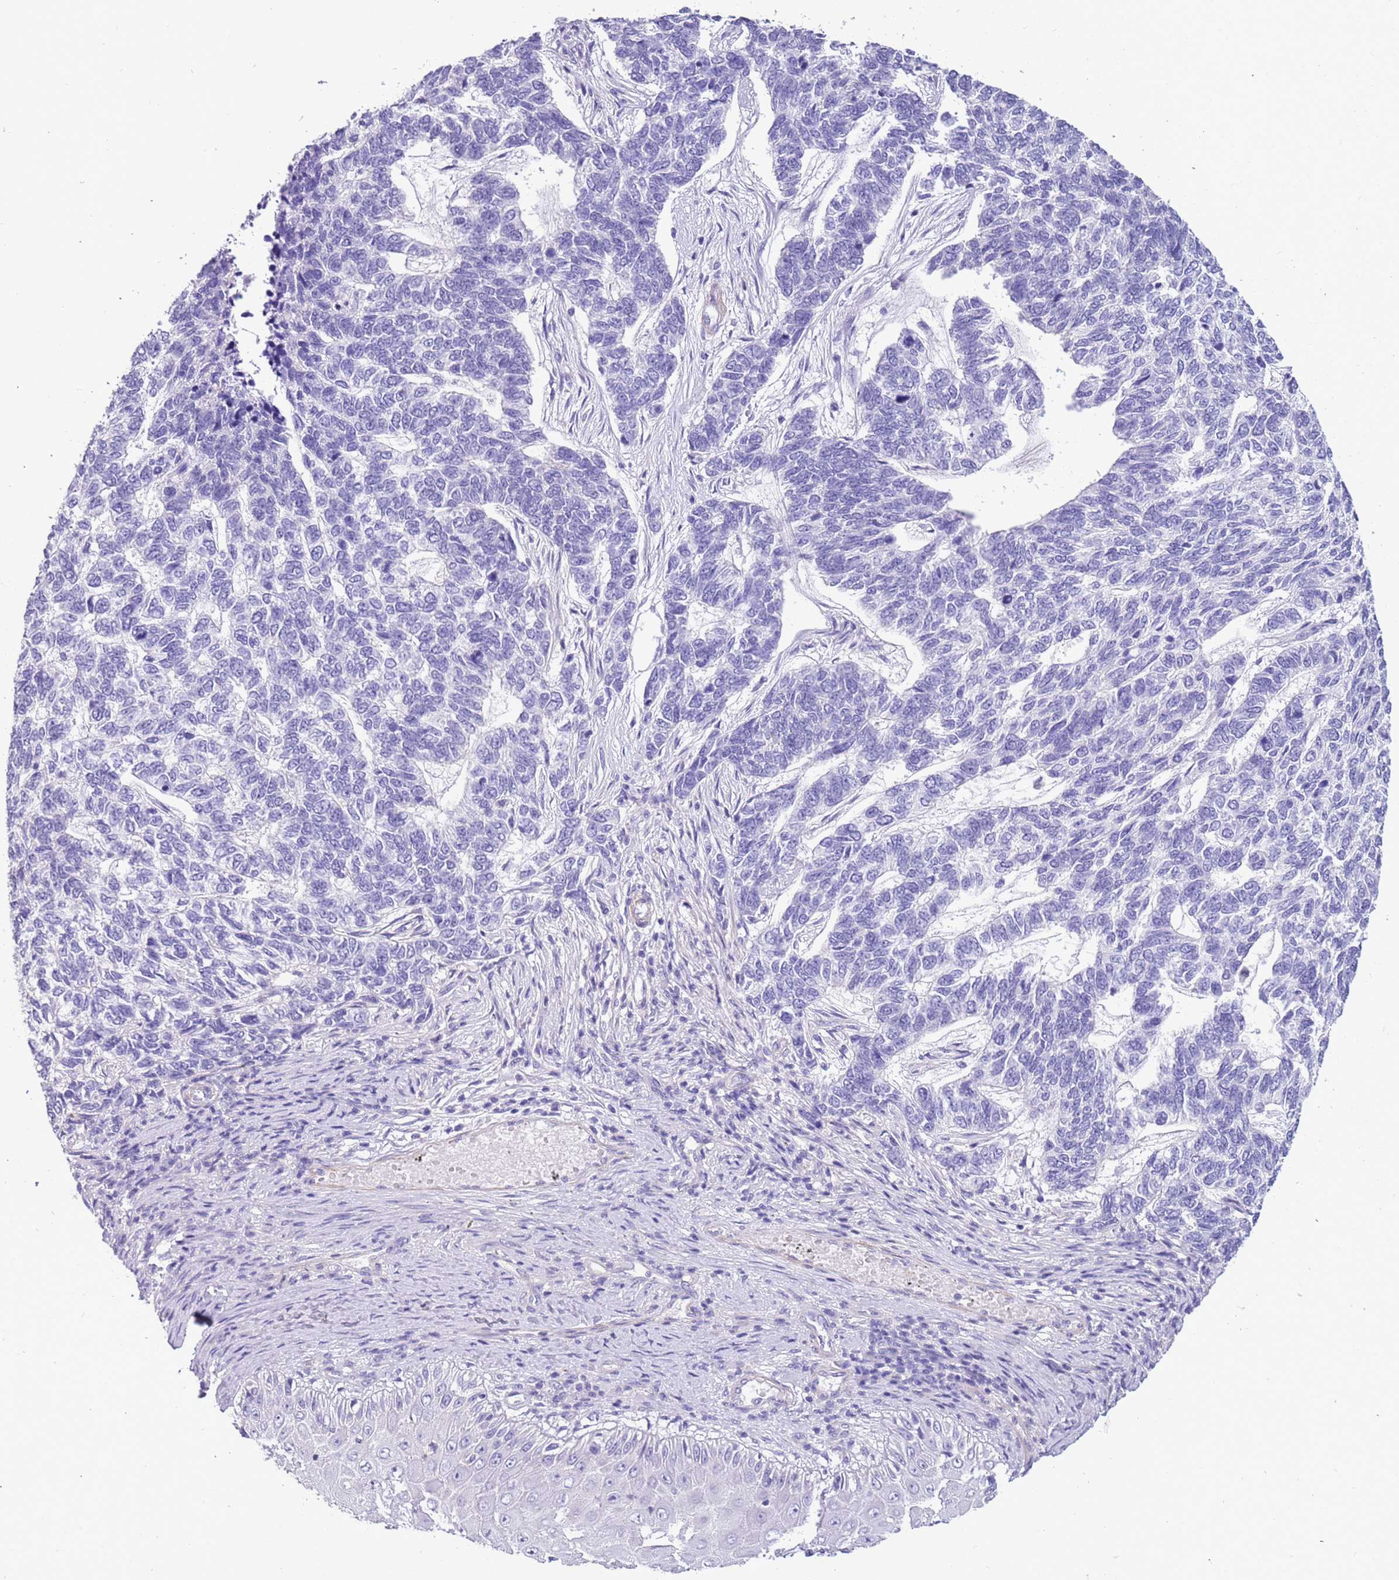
{"staining": {"intensity": "negative", "quantity": "none", "location": "none"}, "tissue": "skin cancer", "cell_type": "Tumor cells", "image_type": "cancer", "snomed": [{"axis": "morphology", "description": "Basal cell carcinoma"}, {"axis": "topography", "description": "Skin"}], "caption": "Immunohistochemical staining of basal cell carcinoma (skin) demonstrates no significant staining in tumor cells. The staining is performed using DAB (3,3'-diaminobenzidine) brown chromogen with nuclei counter-stained in using hematoxylin.", "gene": "PCGF2", "patient": {"sex": "female", "age": 65}}